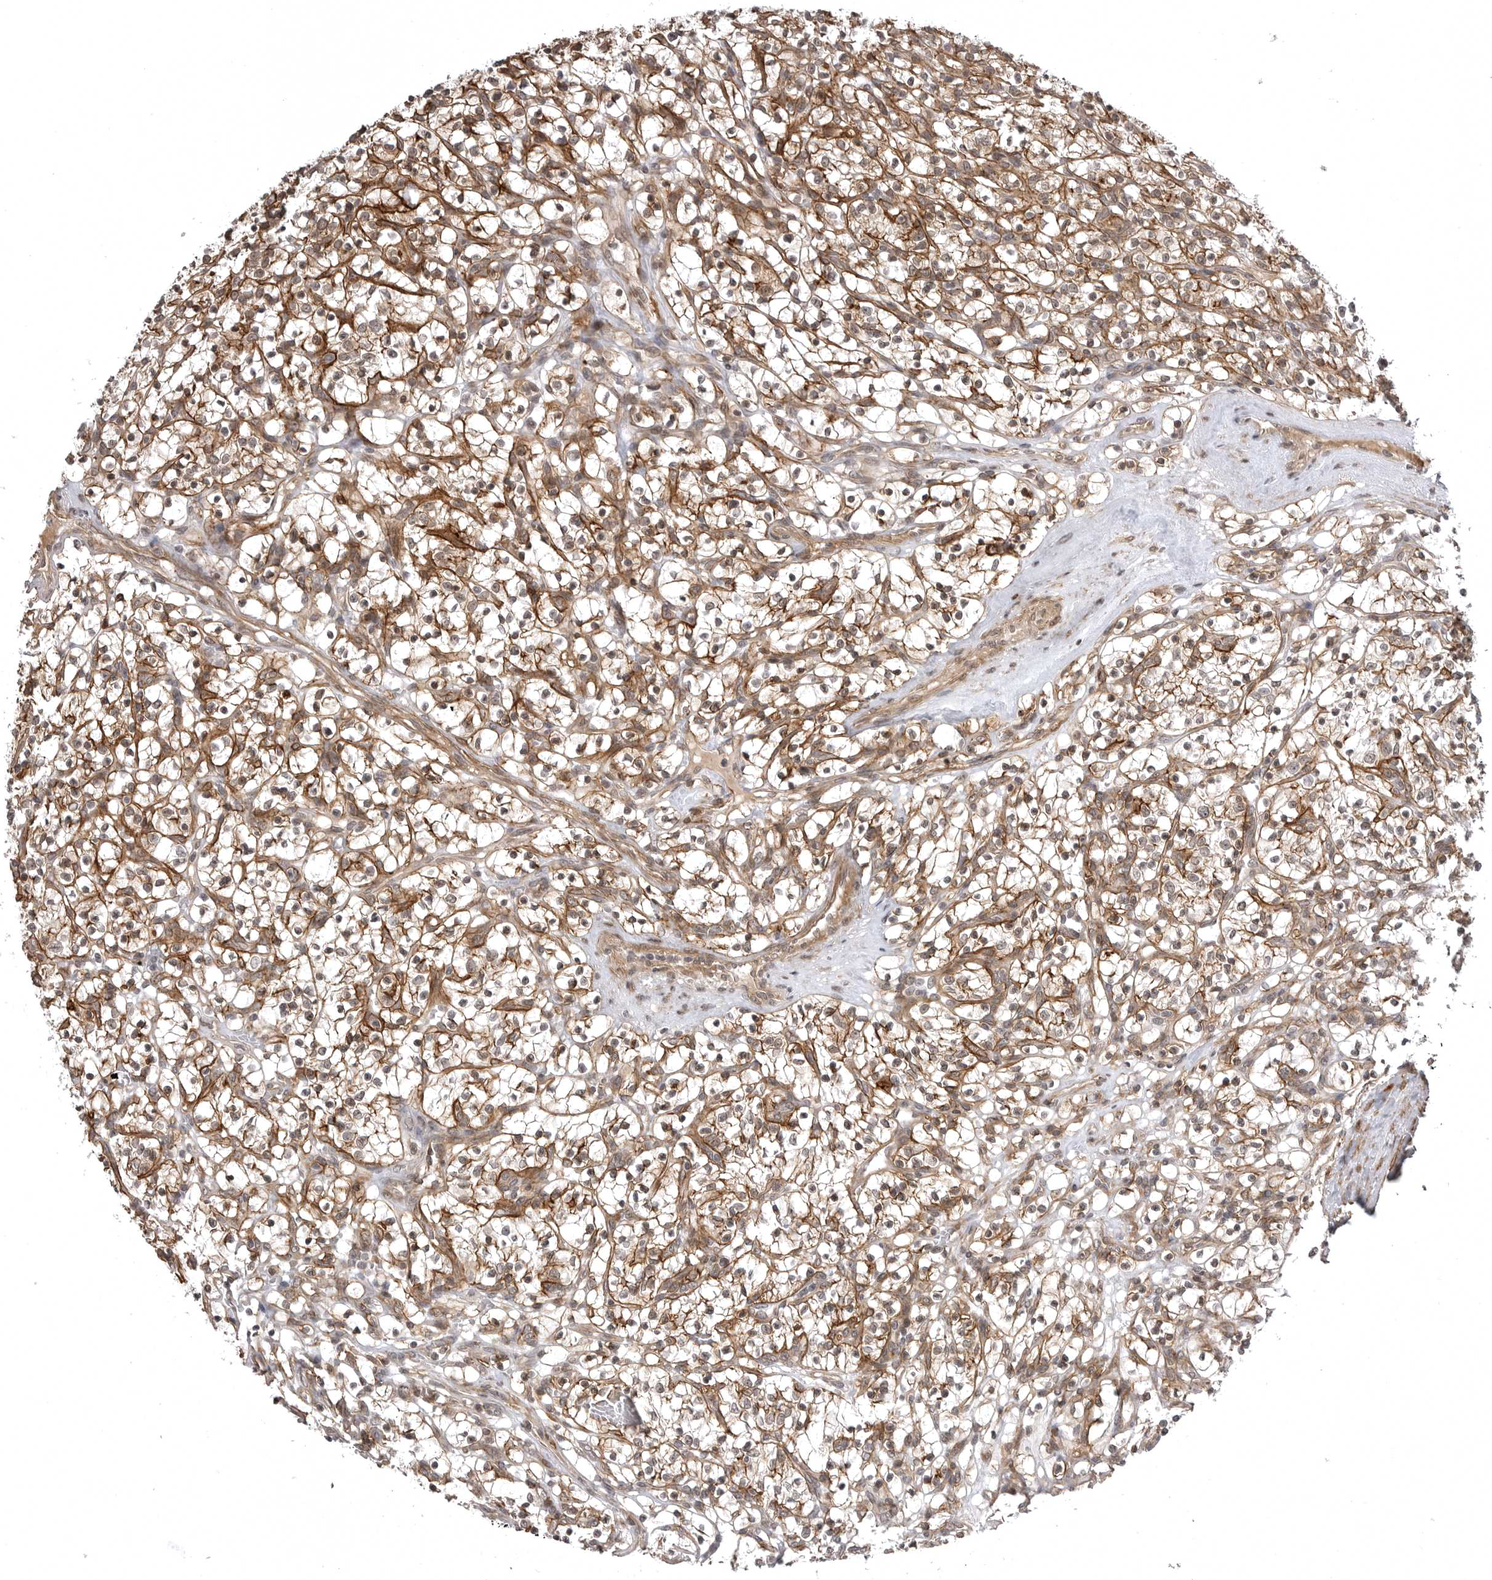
{"staining": {"intensity": "moderate", "quantity": "<25%", "location": "cytoplasmic/membranous"}, "tissue": "renal cancer", "cell_type": "Tumor cells", "image_type": "cancer", "snomed": [{"axis": "morphology", "description": "Adenocarcinoma, NOS"}, {"axis": "topography", "description": "Kidney"}], "caption": "Renal cancer stained with a brown dye shows moderate cytoplasmic/membranous positive staining in about <25% of tumor cells.", "gene": "SORBS1", "patient": {"sex": "female", "age": 57}}